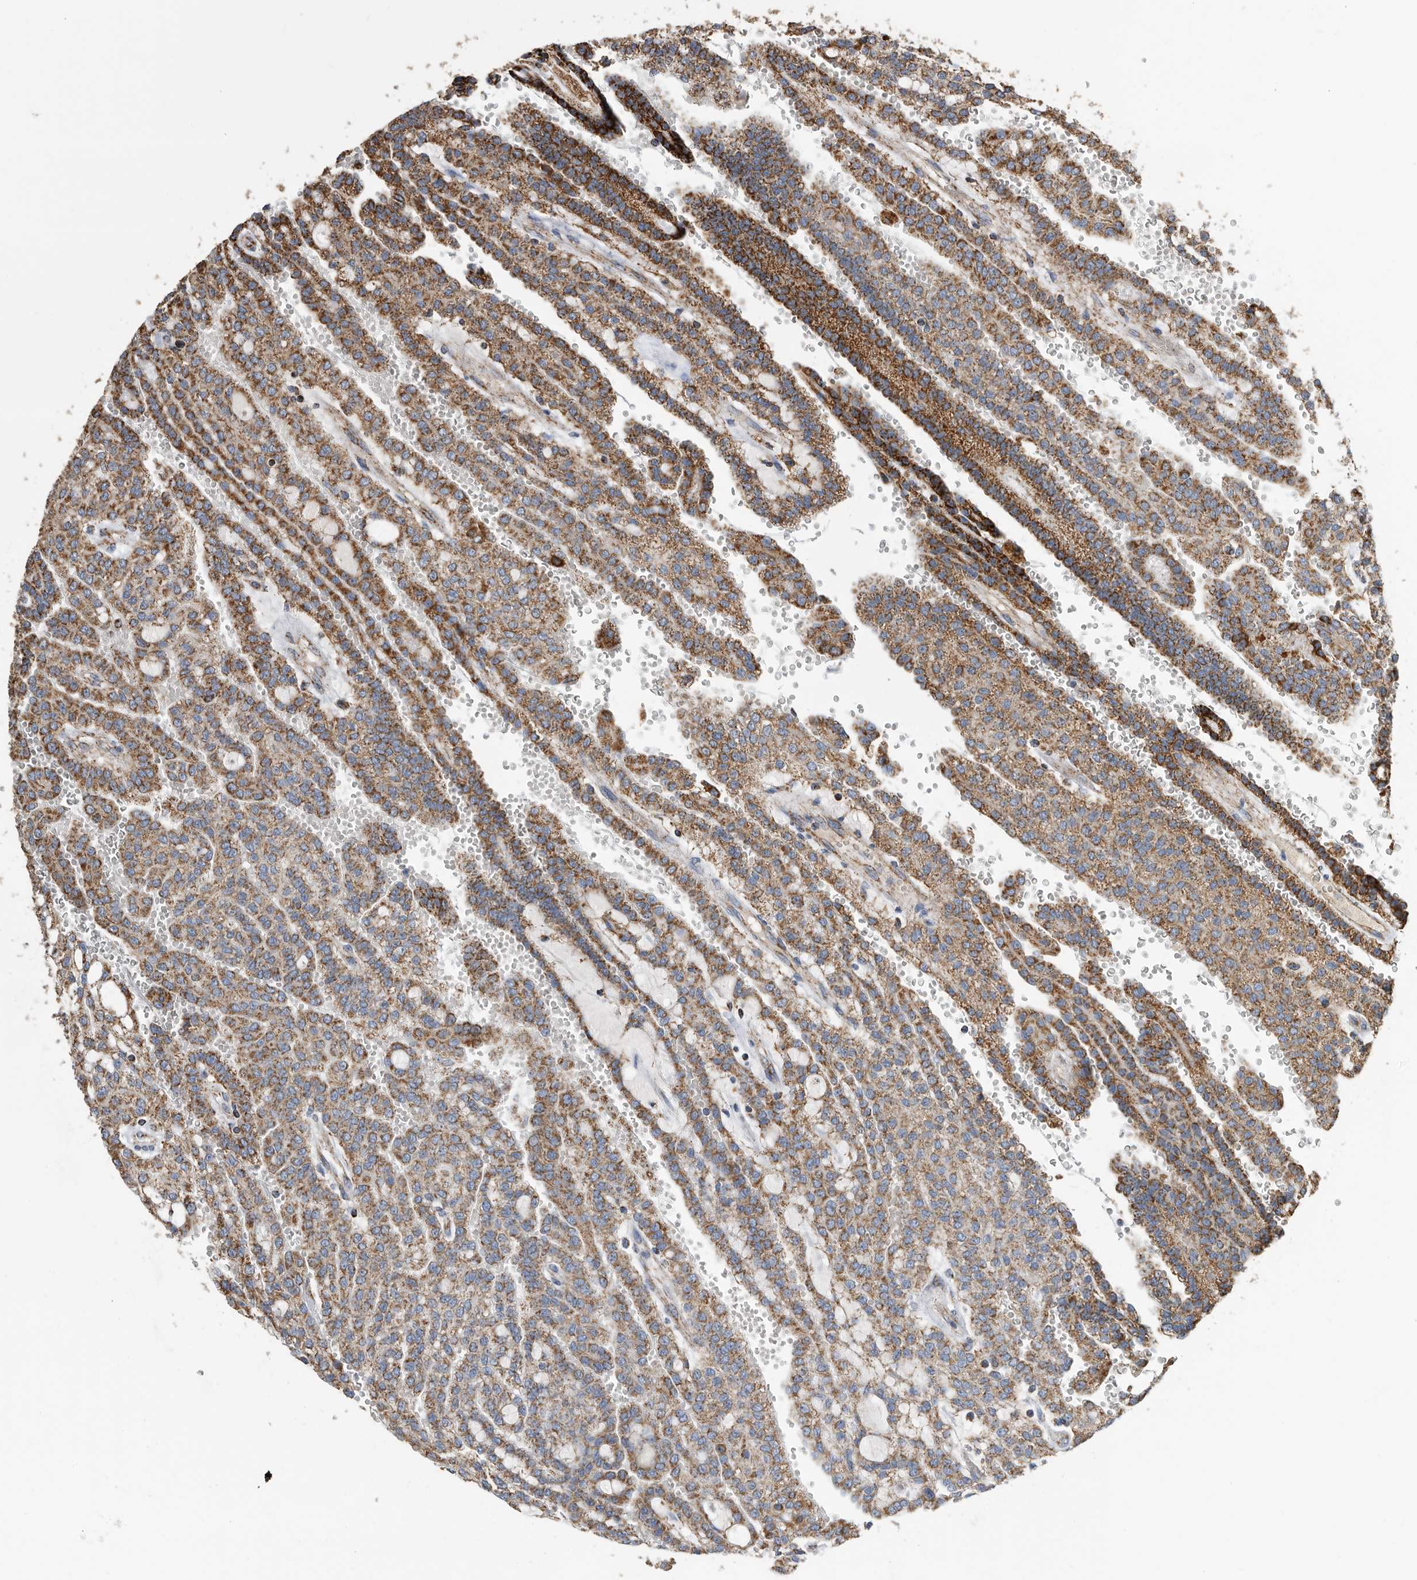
{"staining": {"intensity": "strong", "quantity": "25%-75%", "location": "cytoplasmic/membranous"}, "tissue": "renal cancer", "cell_type": "Tumor cells", "image_type": "cancer", "snomed": [{"axis": "morphology", "description": "Adenocarcinoma, NOS"}, {"axis": "topography", "description": "Kidney"}], "caption": "A histopathology image of human renal adenocarcinoma stained for a protein exhibits strong cytoplasmic/membranous brown staining in tumor cells.", "gene": "WFDC1", "patient": {"sex": "male", "age": 63}}